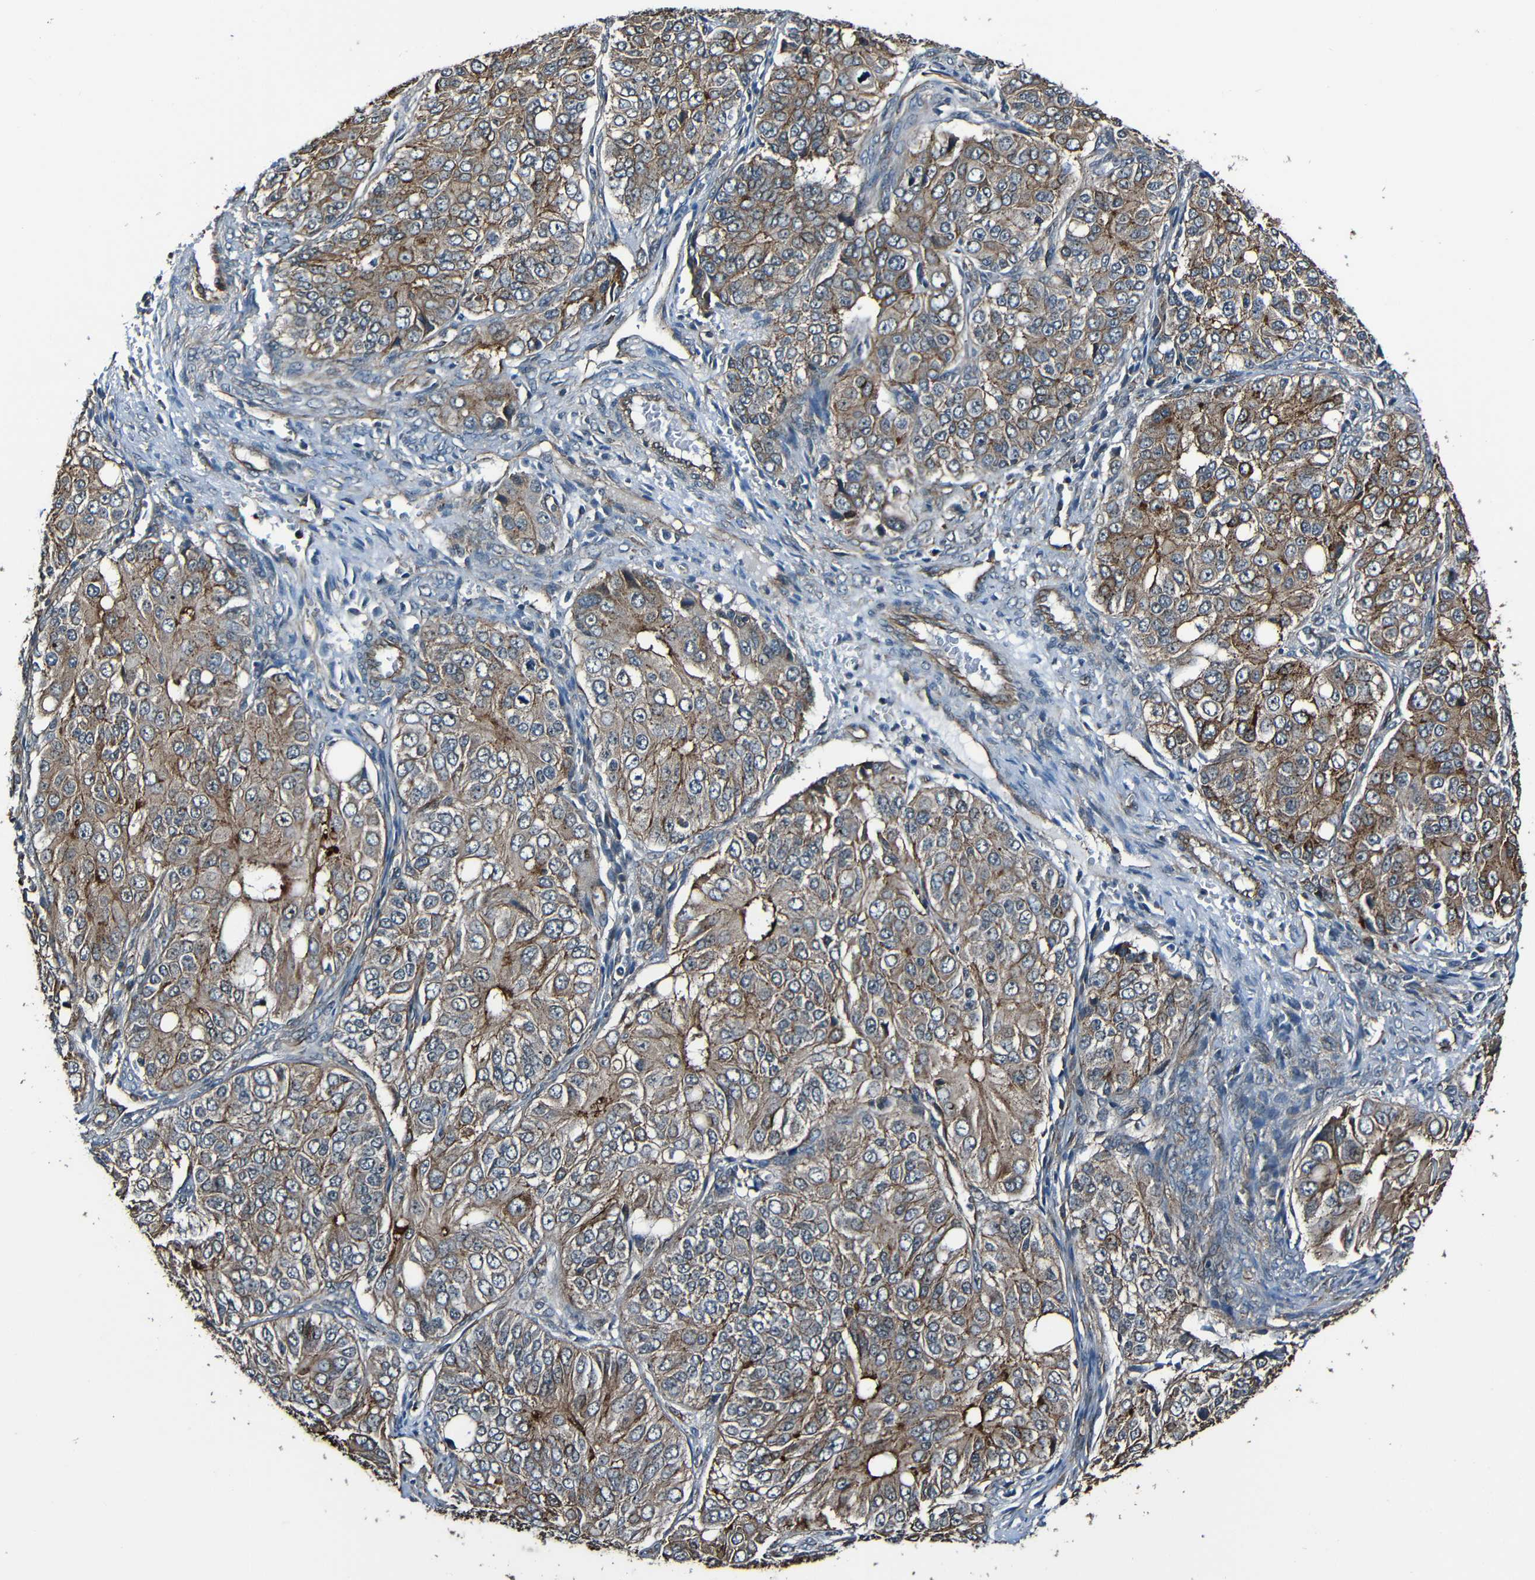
{"staining": {"intensity": "moderate", "quantity": ">75%", "location": "cytoplasmic/membranous"}, "tissue": "ovarian cancer", "cell_type": "Tumor cells", "image_type": "cancer", "snomed": [{"axis": "morphology", "description": "Carcinoma, endometroid"}, {"axis": "topography", "description": "Ovary"}], "caption": "Protein staining reveals moderate cytoplasmic/membranous staining in approximately >75% of tumor cells in ovarian endometroid carcinoma.", "gene": "LGR5", "patient": {"sex": "female", "age": 51}}